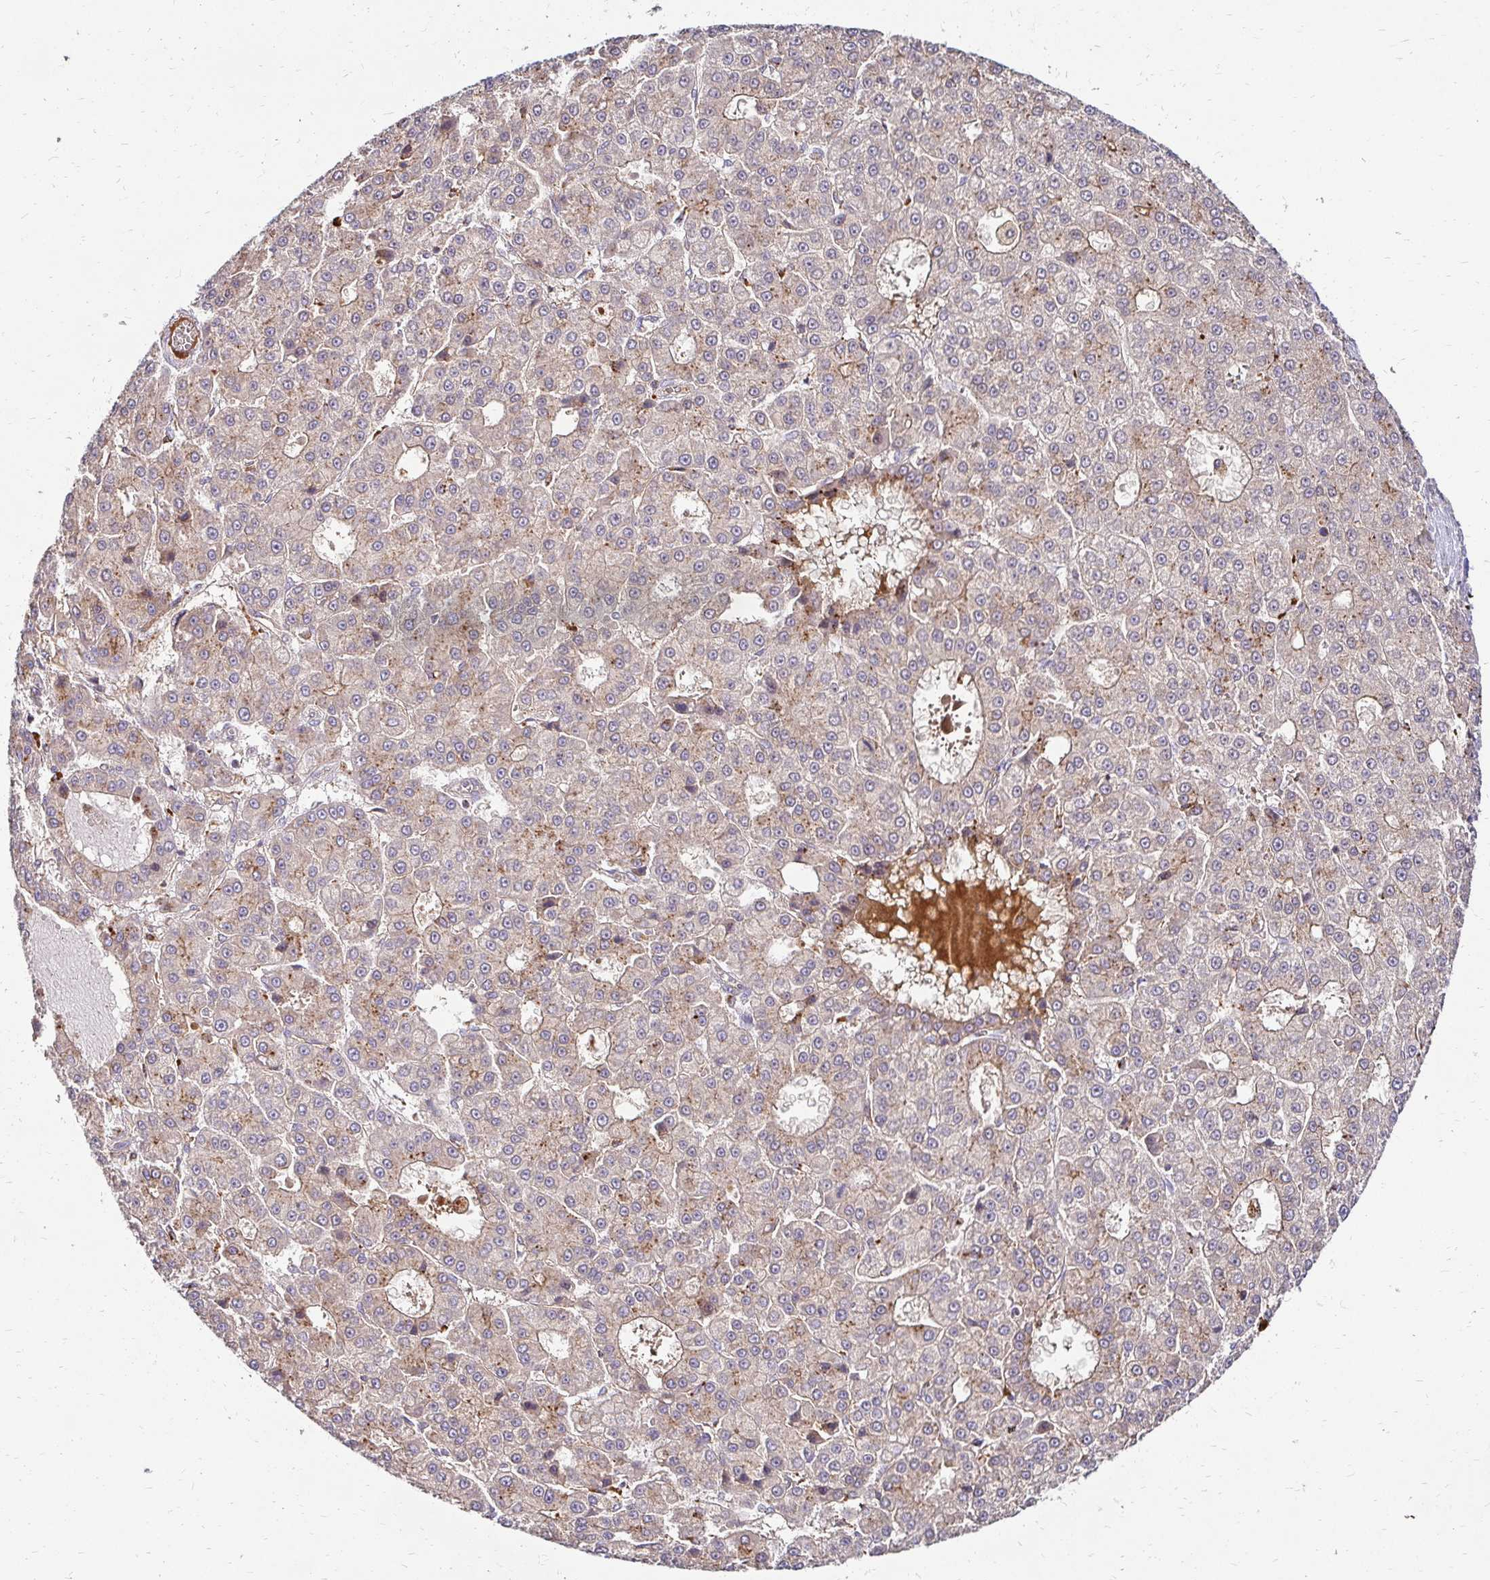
{"staining": {"intensity": "weak", "quantity": "25%-75%", "location": "cytoplasmic/membranous"}, "tissue": "liver cancer", "cell_type": "Tumor cells", "image_type": "cancer", "snomed": [{"axis": "morphology", "description": "Carcinoma, Hepatocellular, NOS"}, {"axis": "topography", "description": "Liver"}], "caption": "IHC of liver hepatocellular carcinoma reveals low levels of weak cytoplasmic/membranous expression in about 25%-75% of tumor cells.", "gene": "IDUA", "patient": {"sex": "male", "age": 70}}